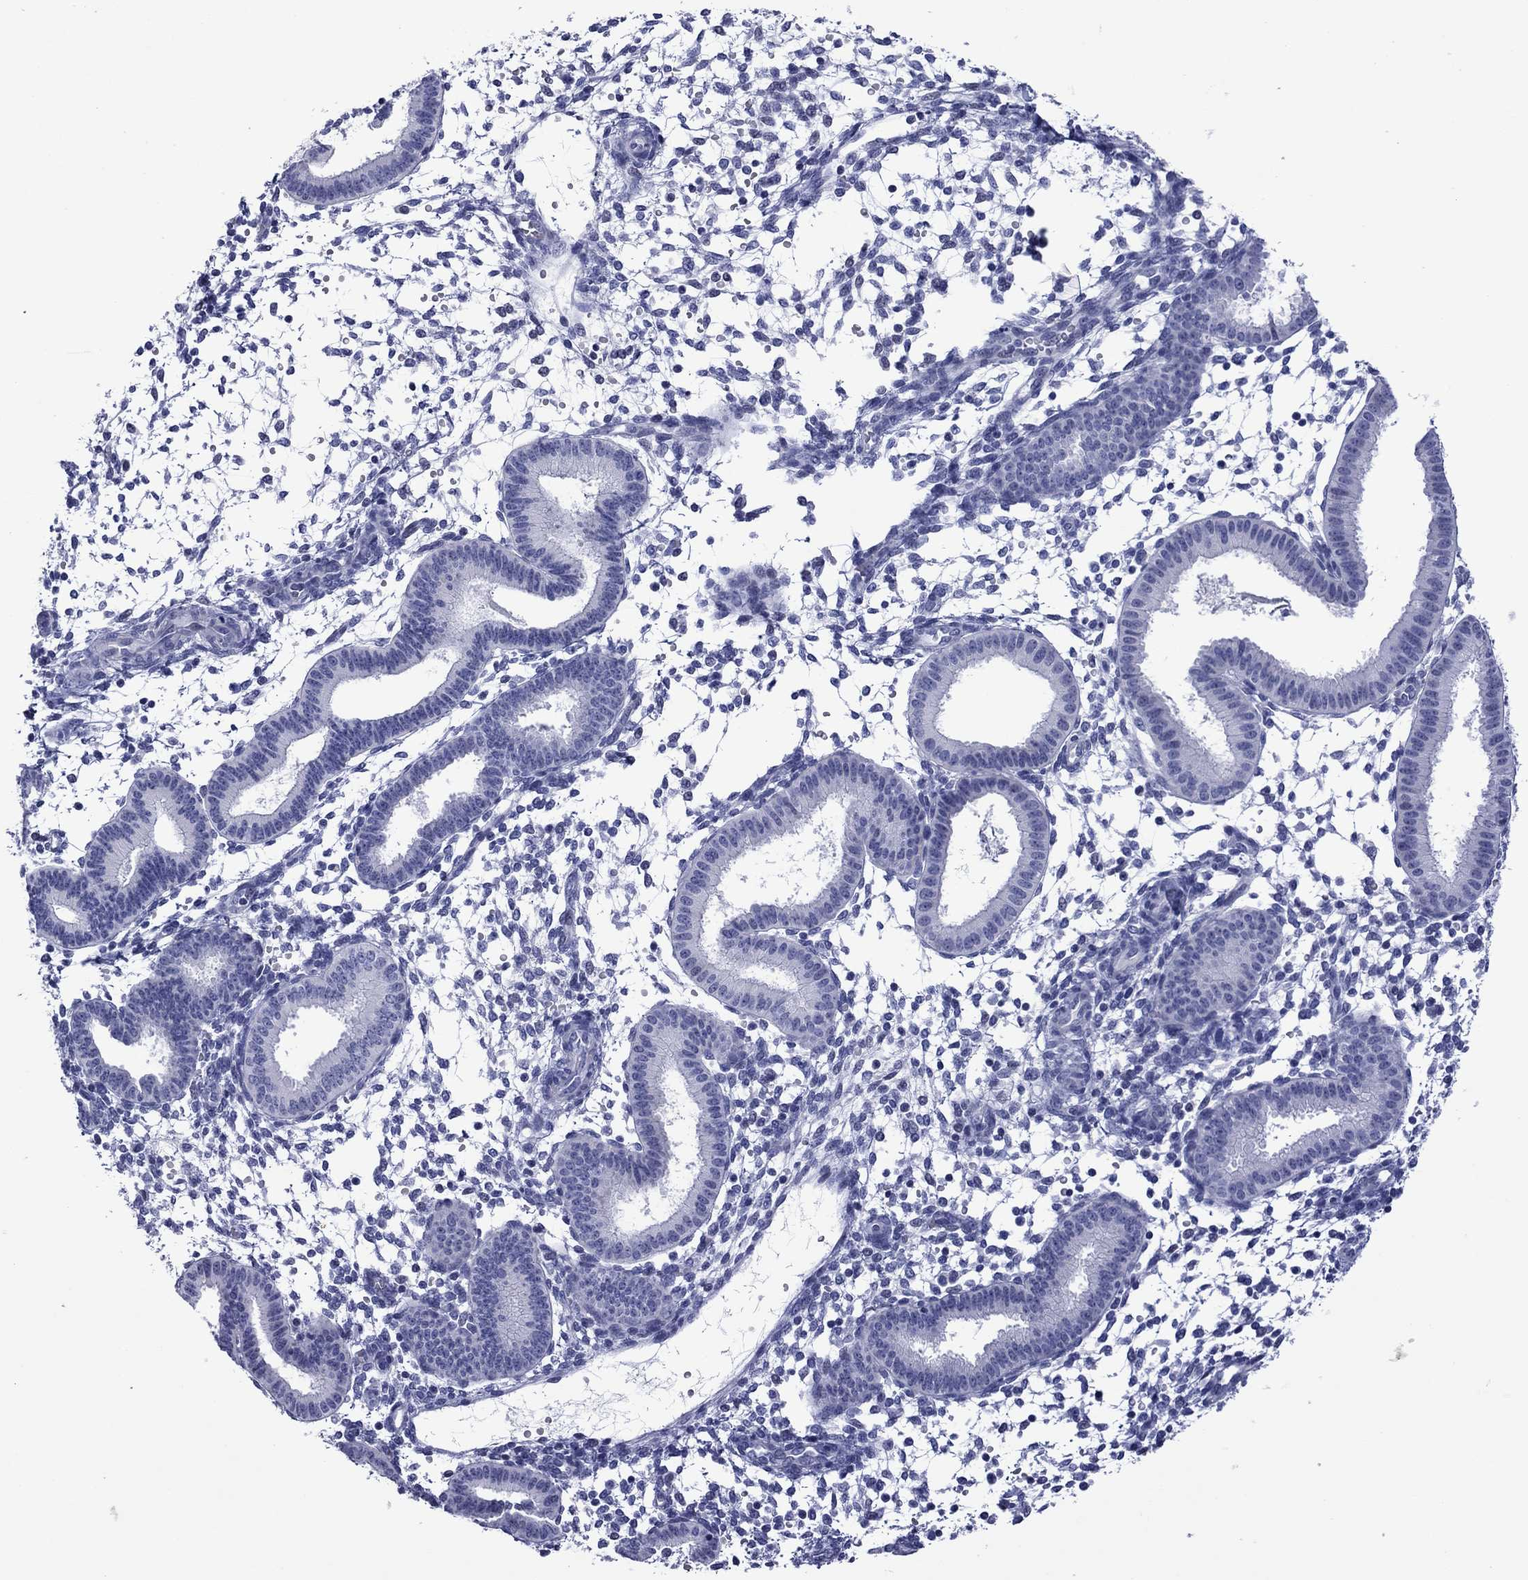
{"staining": {"intensity": "negative", "quantity": "none", "location": "none"}, "tissue": "endometrium", "cell_type": "Cells in endometrial stroma", "image_type": "normal", "snomed": [{"axis": "morphology", "description": "Normal tissue, NOS"}, {"axis": "topography", "description": "Endometrium"}], "caption": "Normal endometrium was stained to show a protein in brown. There is no significant staining in cells in endometrial stroma. (DAB (3,3'-diaminobenzidine) immunohistochemistry with hematoxylin counter stain).", "gene": "PIWIL1", "patient": {"sex": "female", "age": 43}}